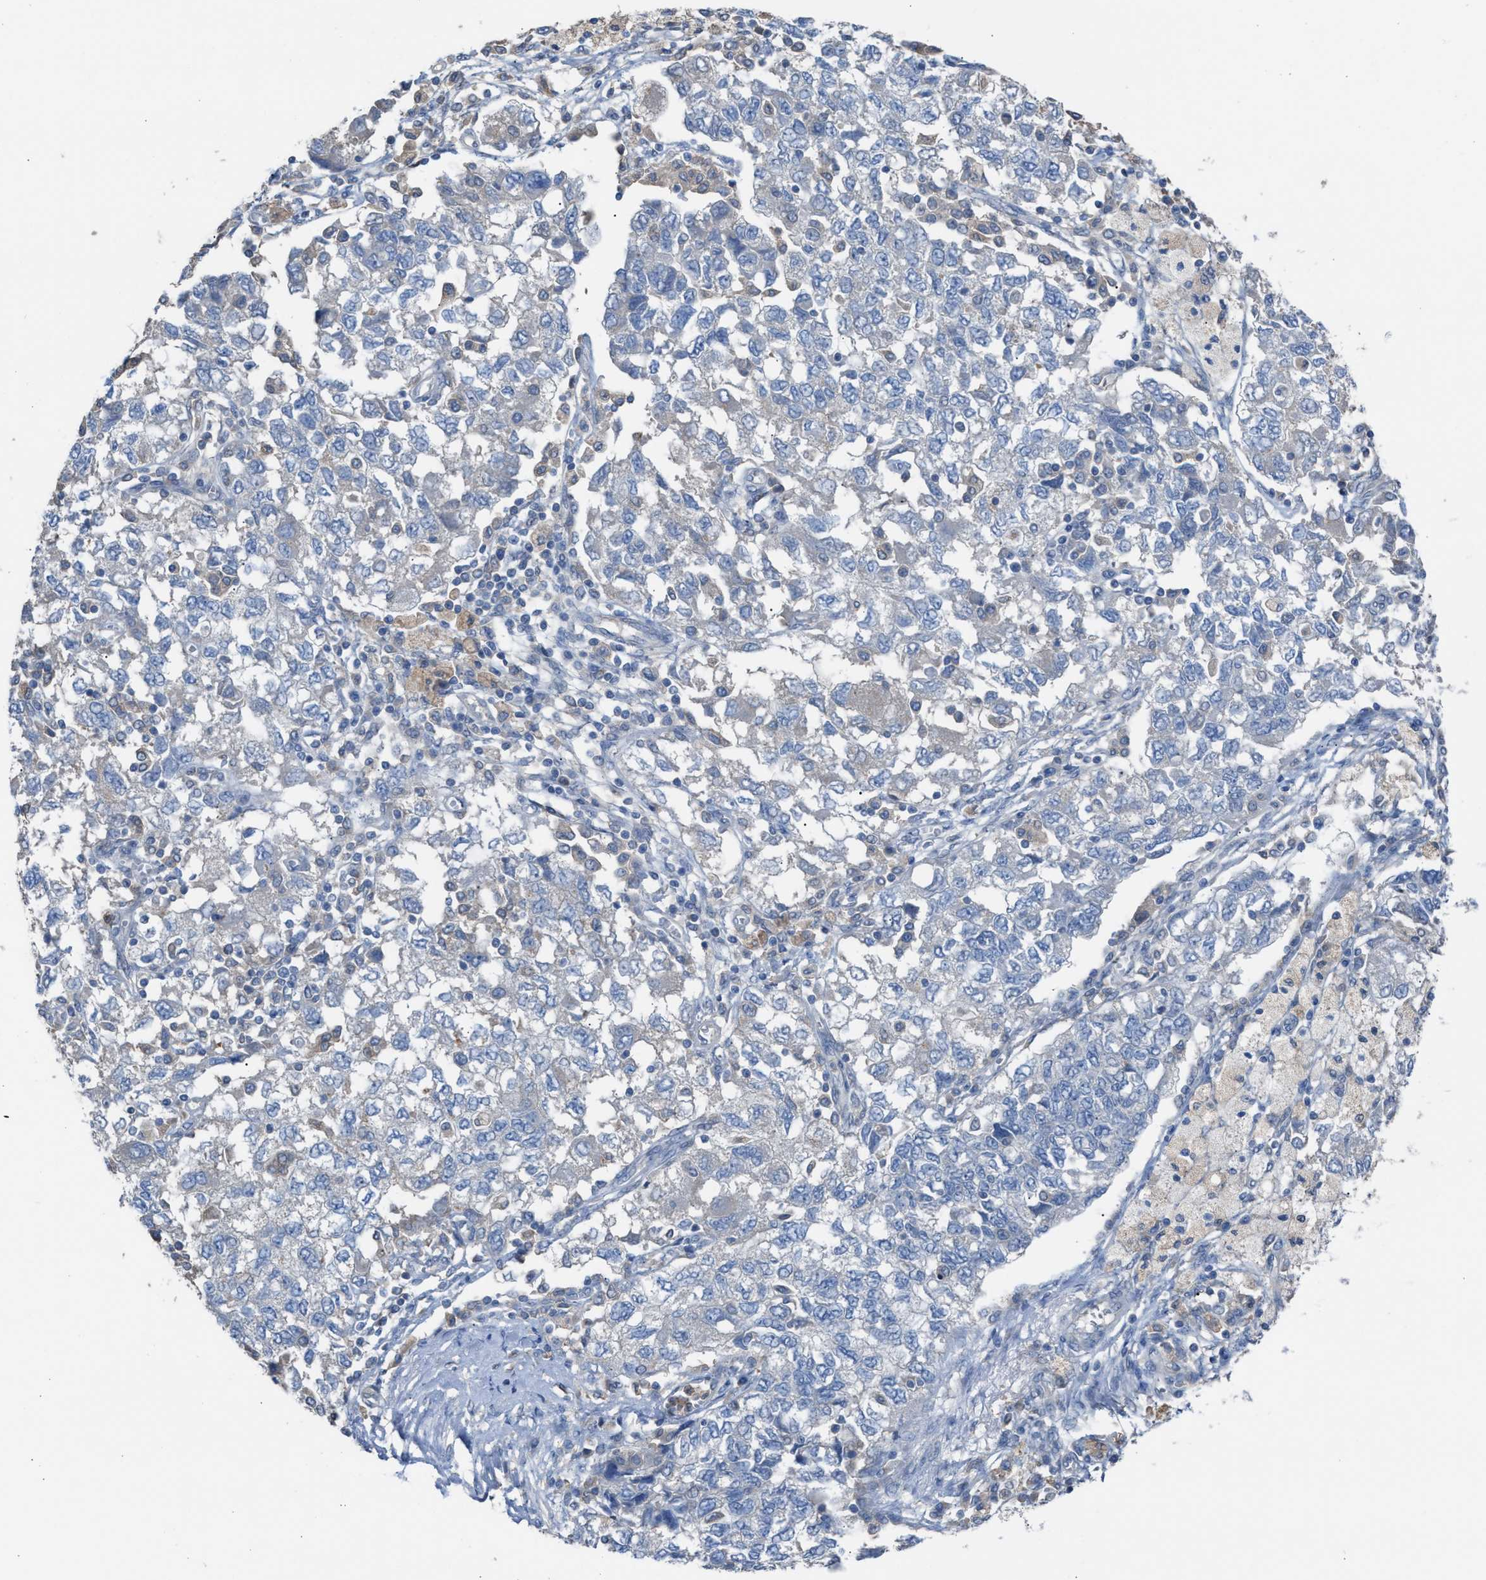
{"staining": {"intensity": "negative", "quantity": "none", "location": "none"}, "tissue": "ovarian cancer", "cell_type": "Tumor cells", "image_type": "cancer", "snomed": [{"axis": "morphology", "description": "Carcinoma, NOS"}, {"axis": "morphology", "description": "Cystadenocarcinoma, serous, NOS"}, {"axis": "topography", "description": "Ovary"}], "caption": "Immunohistochemistry histopathology image of human ovarian cancer (carcinoma) stained for a protein (brown), which reveals no positivity in tumor cells.", "gene": "NQO2", "patient": {"sex": "female", "age": 69}}